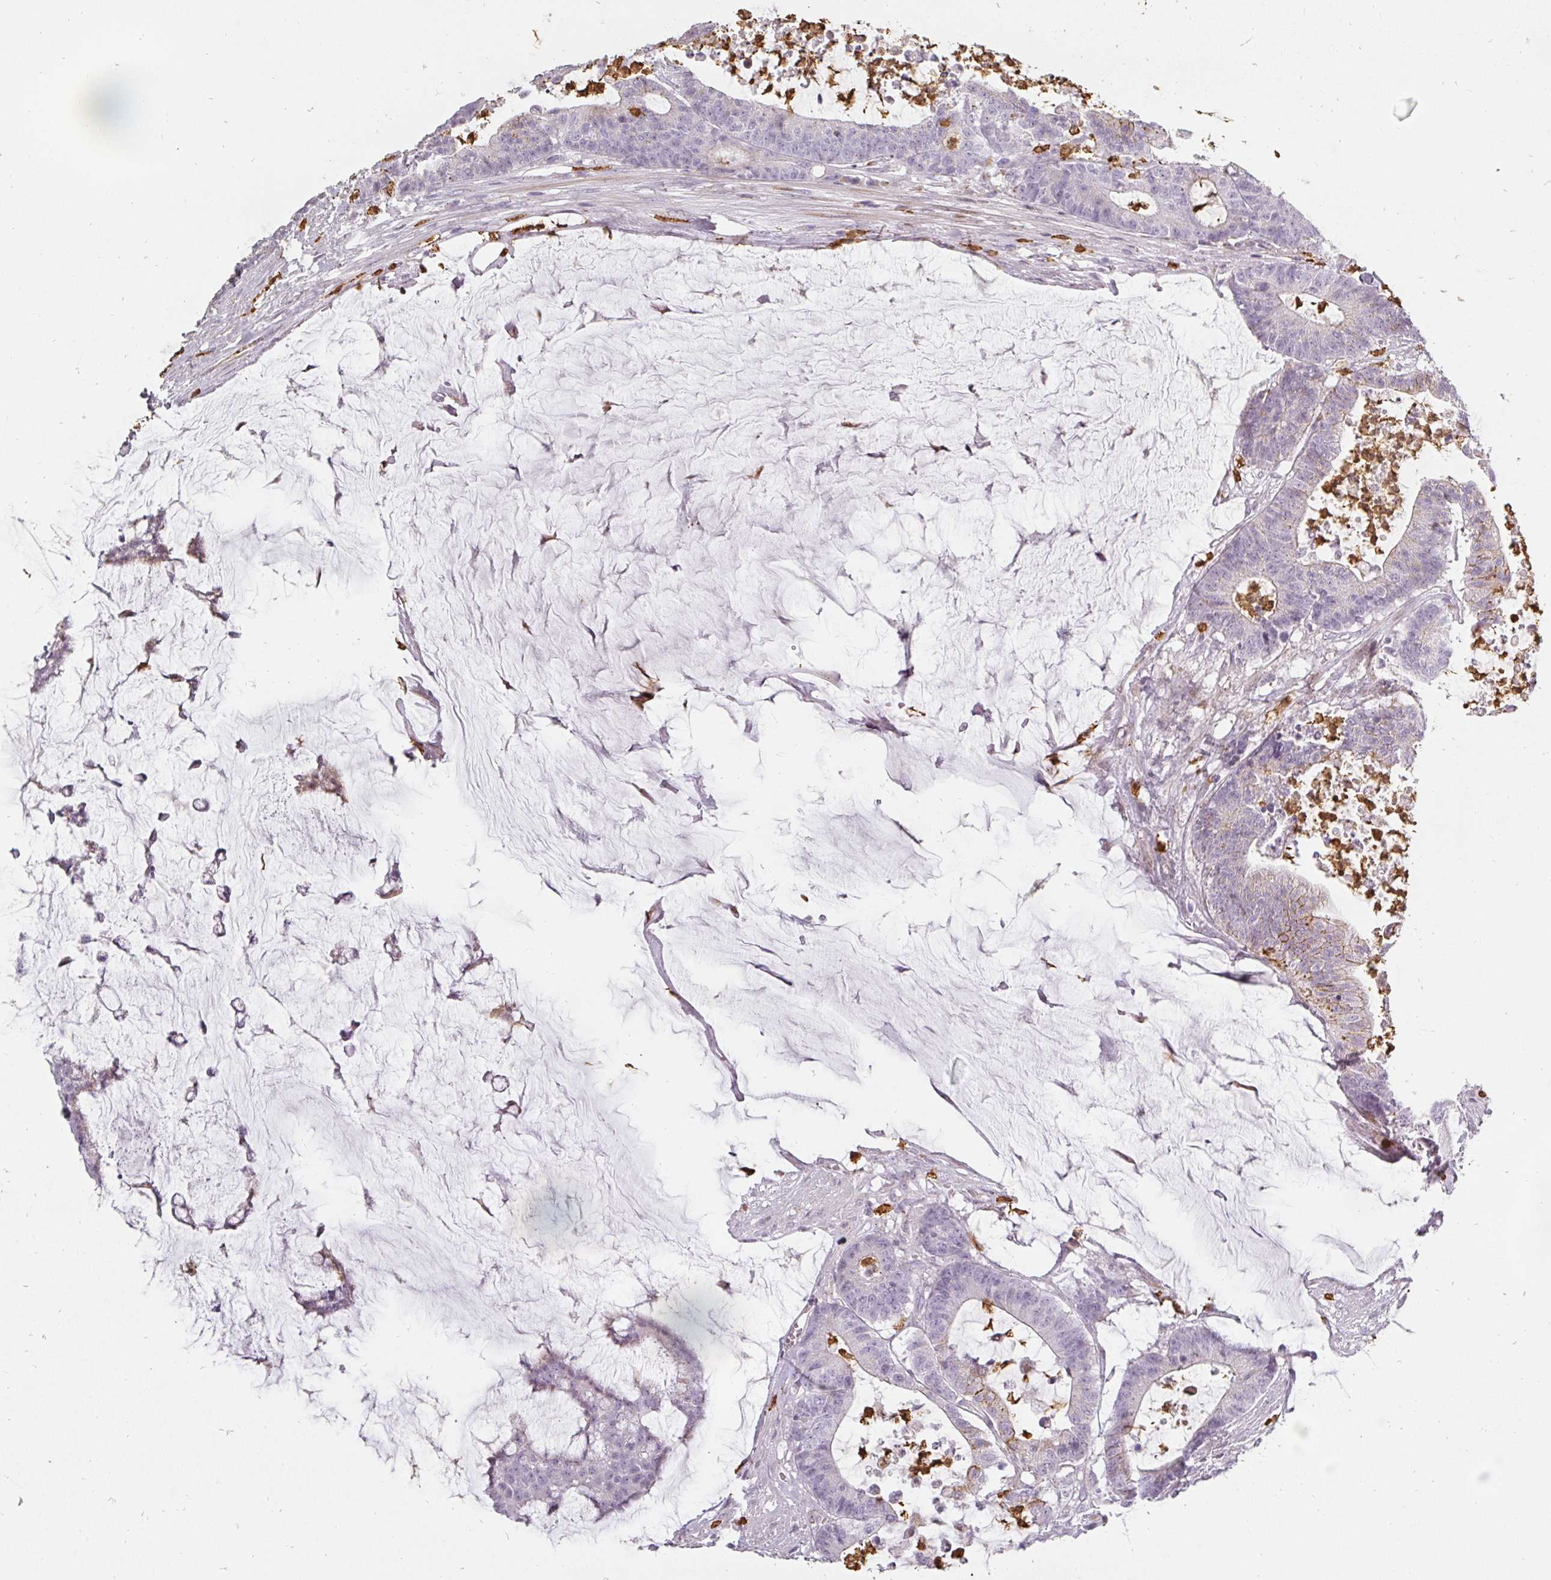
{"staining": {"intensity": "weak", "quantity": "<25%", "location": "cytoplasmic/membranous"}, "tissue": "colorectal cancer", "cell_type": "Tumor cells", "image_type": "cancer", "snomed": [{"axis": "morphology", "description": "Adenocarcinoma, NOS"}, {"axis": "topography", "description": "Colon"}], "caption": "Immunohistochemistry histopathology image of colorectal cancer (adenocarcinoma) stained for a protein (brown), which shows no expression in tumor cells.", "gene": "BIK", "patient": {"sex": "female", "age": 84}}